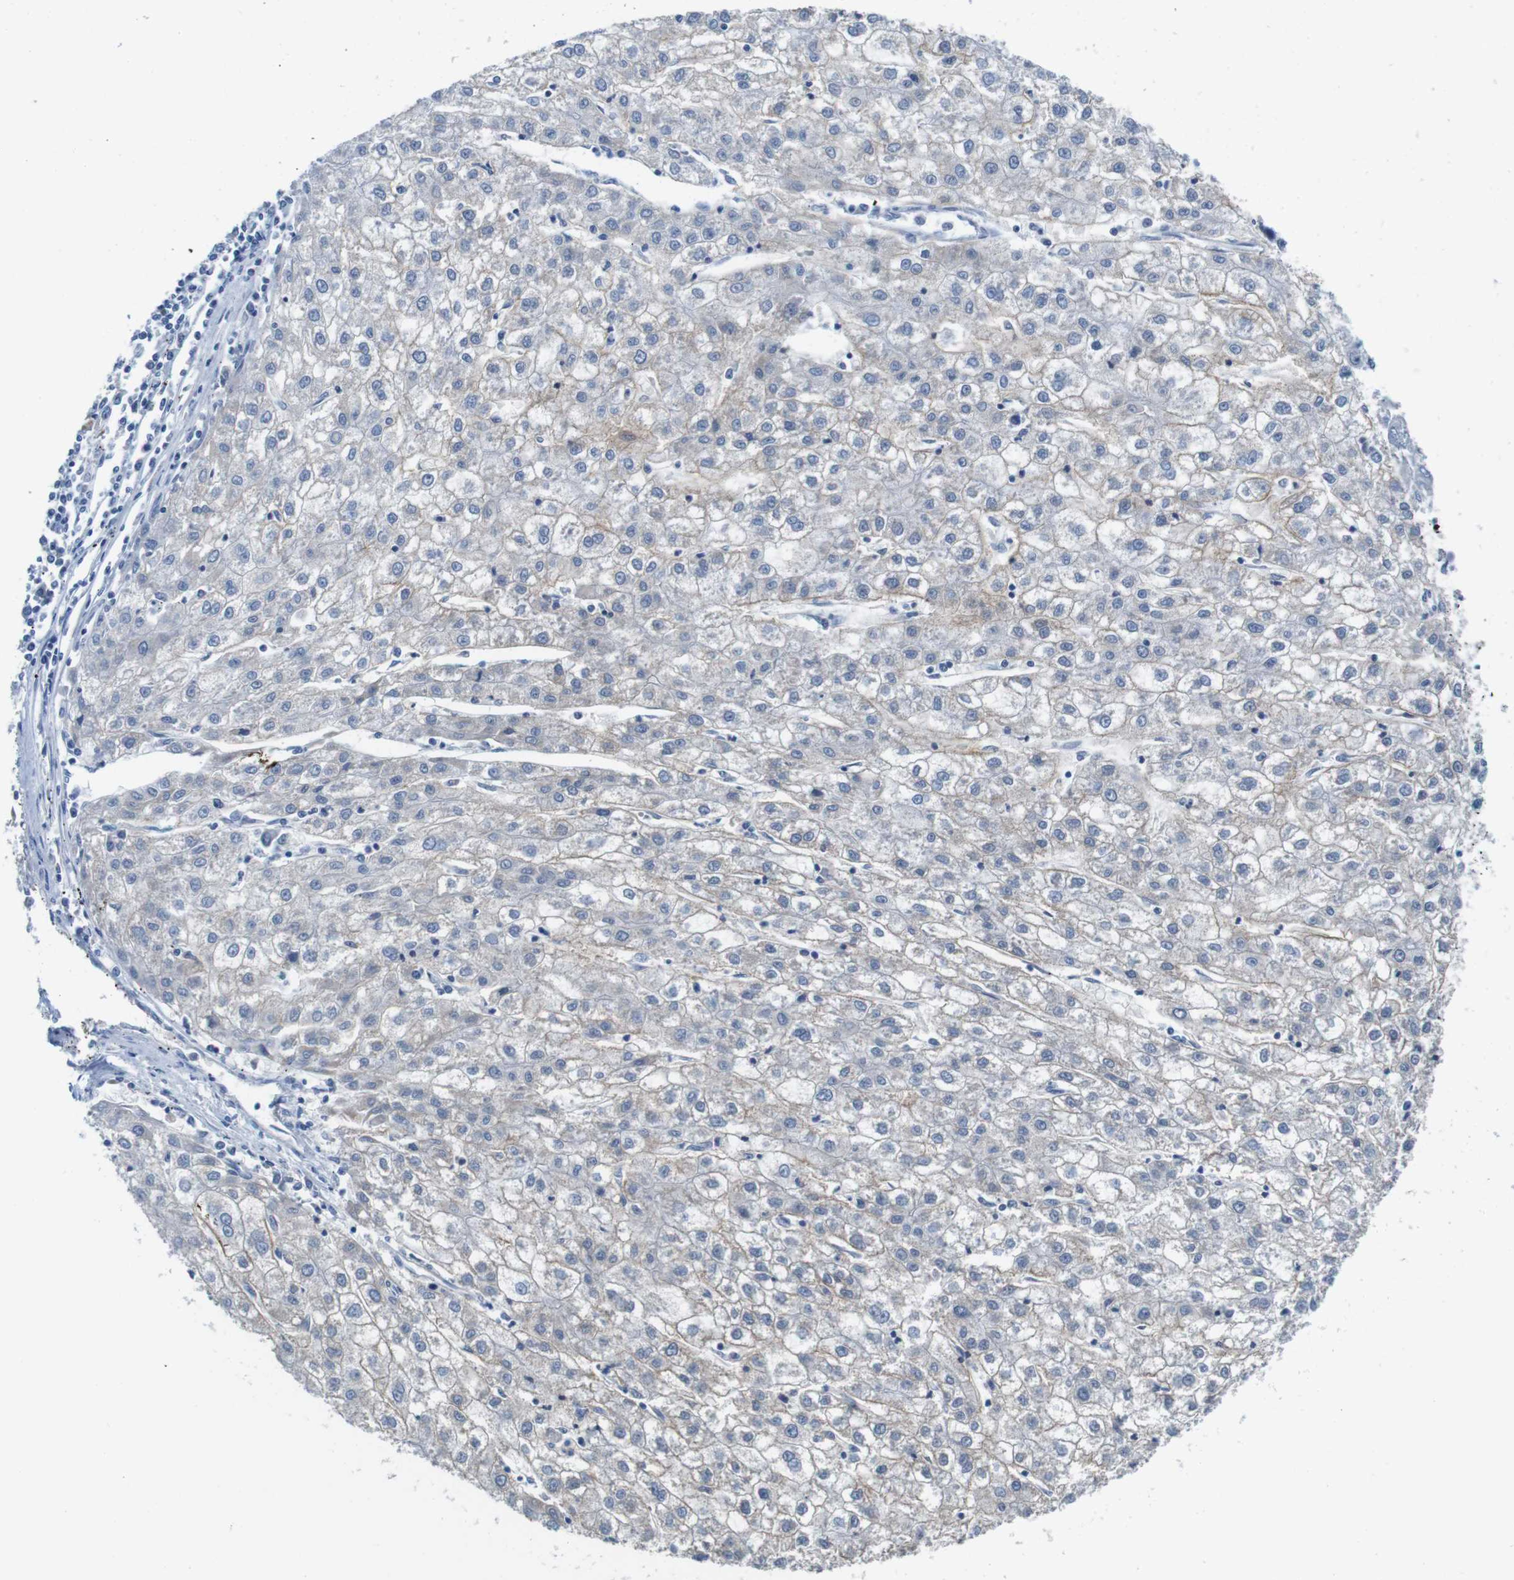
{"staining": {"intensity": "weak", "quantity": "25%-75%", "location": "cytoplasmic/membranous"}, "tissue": "liver cancer", "cell_type": "Tumor cells", "image_type": "cancer", "snomed": [{"axis": "morphology", "description": "Carcinoma, Hepatocellular, NOS"}, {"axis": "topography", "description": "Liver"}], "caption": "Immunohistochemistry (DAB (3,3'-diaminobenzidine)) staining of liver cancer (hepatocellular carcinoma) shows weak cytoplasmic/membranous protein expression in about 25%-75% of tumor cells.", "gene": "IGSF8", "patient": {"sex": "male", "age": 72}}